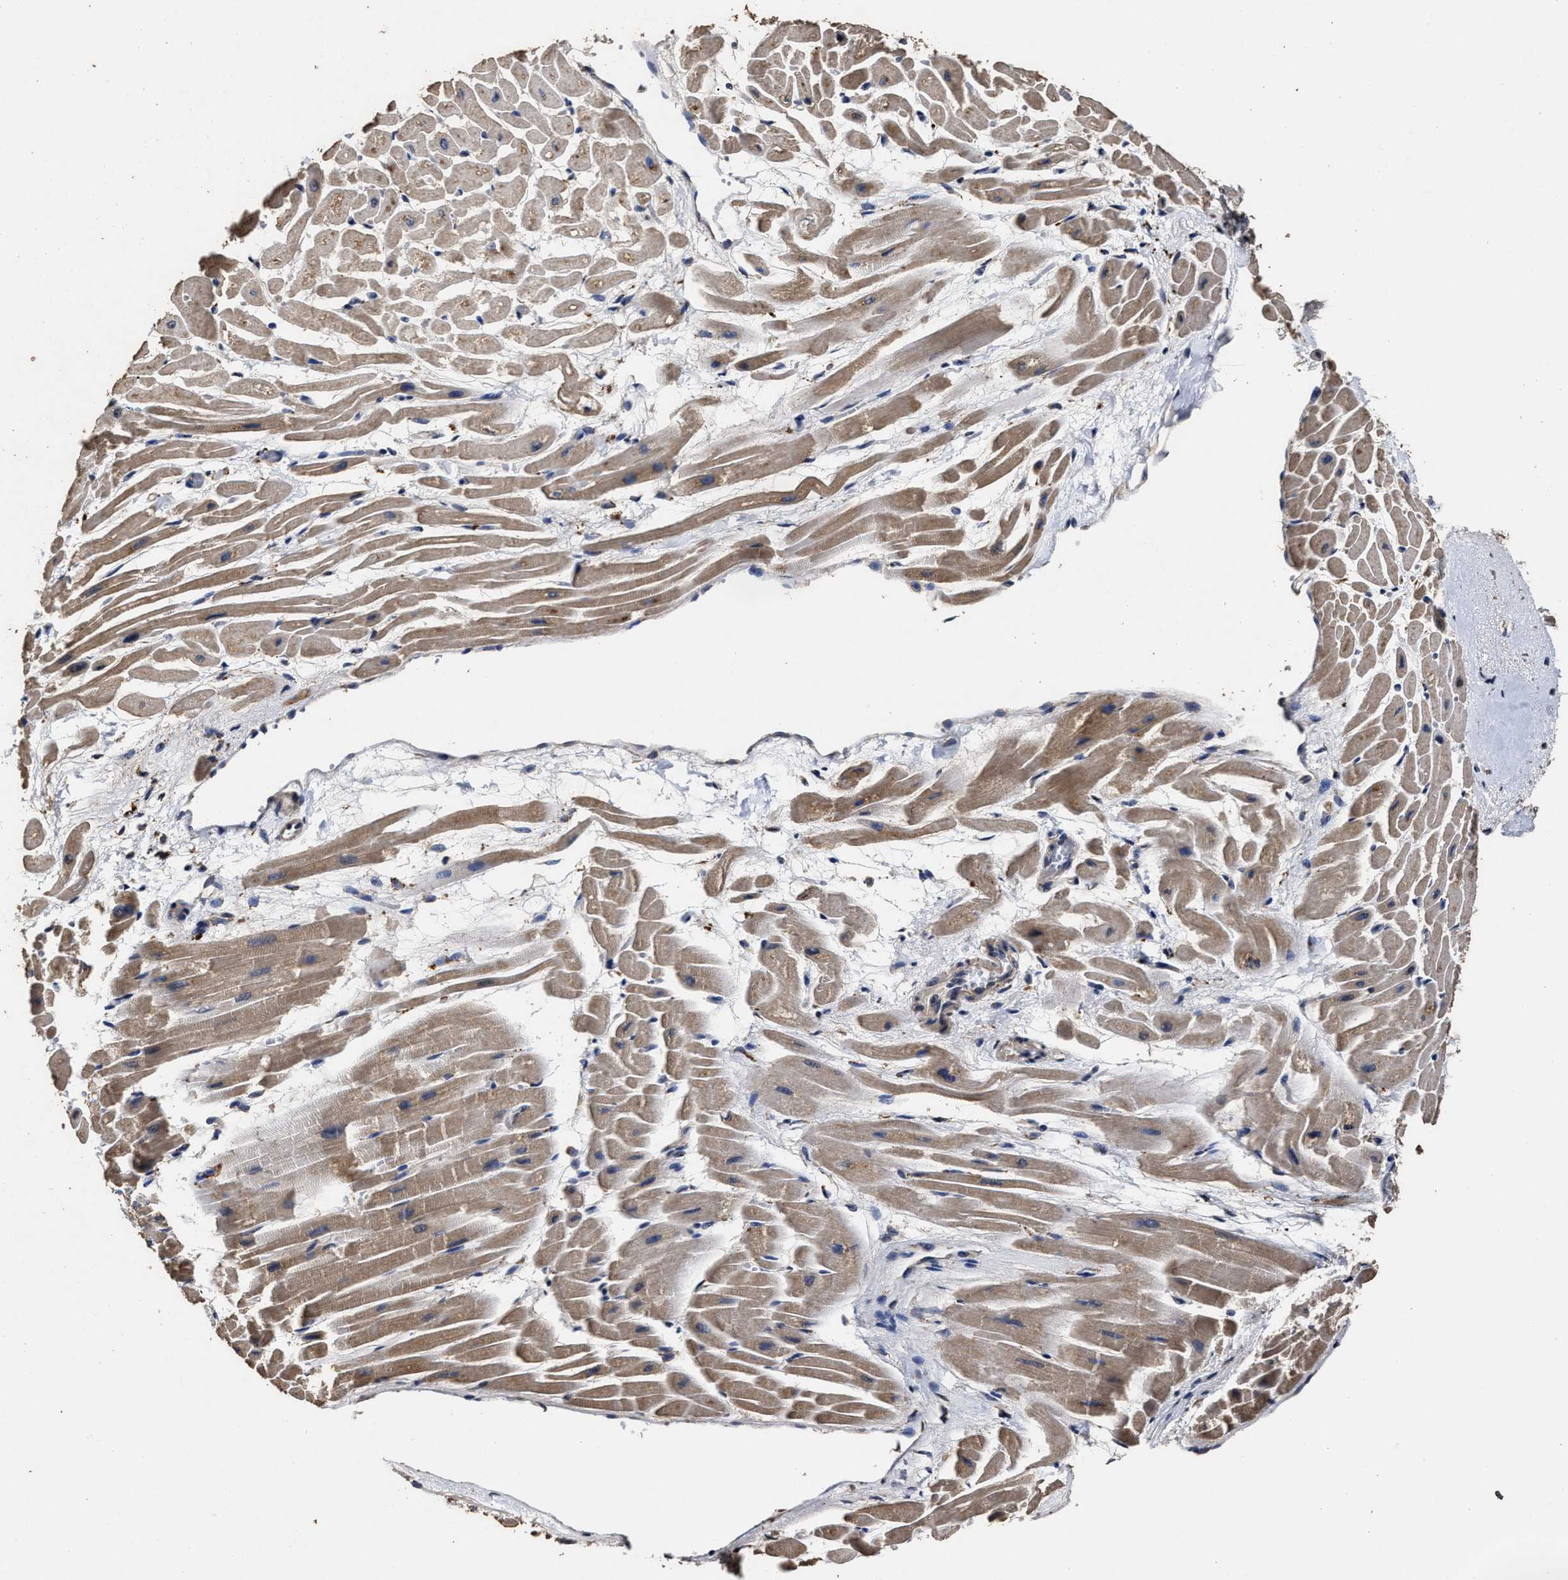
{"staining": {"intensity": "moderate", "quantity": ">75%", "location": "cytoplasmic/membranous"}, "tissue": "heart muscle", "cell_type": "Cardiomyocytes", "image_type": "normal", "snomed": [{"axis": "morphology", "description": "Normal tissue, NOS"}, {"axis": "topography", "description": "Heart"}], "caption": "The histopathology image shows a brown stain indicating the presence of a protein in the cytoplasmic/membranous of cardiomyocytes in heart muscle. (brown staining indicates protein expression, while blue staining denotes nuclei).", "gene": "PPM1K", "patient": {"sex": "male", "age": 45}}